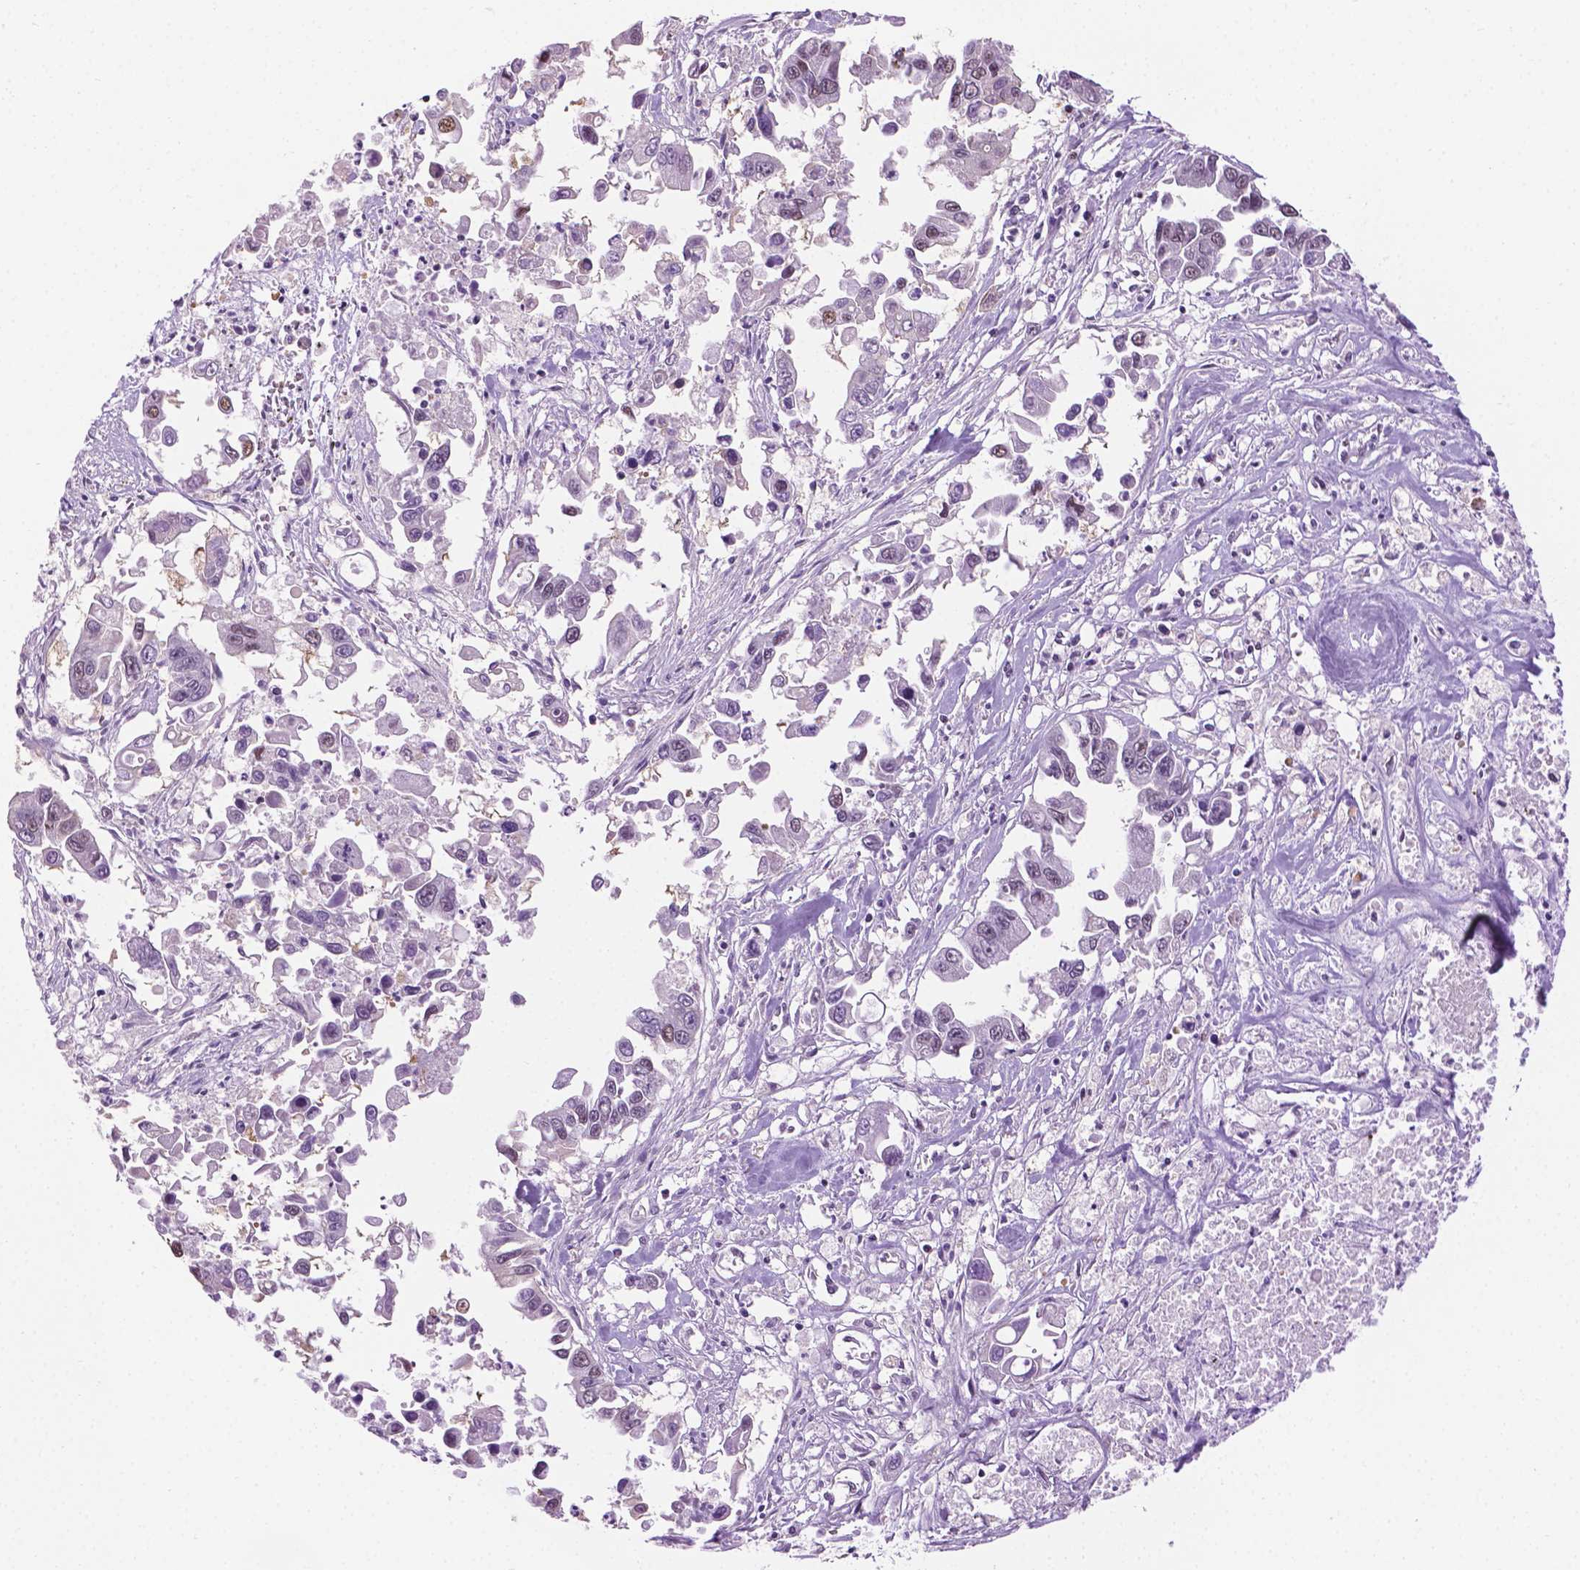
{"staining": {"intensity": "negative", "quantity": "none", "location": "none"}, "tissue": "pancreatic cancer", "cell_type": "Tumor cells", "image_type": "cancer", "snomed": [{"axis": "morphology", "description": "Adenocarcinoma, NOS"}, {"axis": "topography", "description": "Pancreas"}], "caption": "This histopathology image is of adenocarcinoma (pancreatic) stained with immunohistochemistry to label a protein in brown with the nuclei are counter-stained blue. There is no expression in tumor cells.", "gene": "ABI2", "patient": {"sex": "female", "age": 83}}